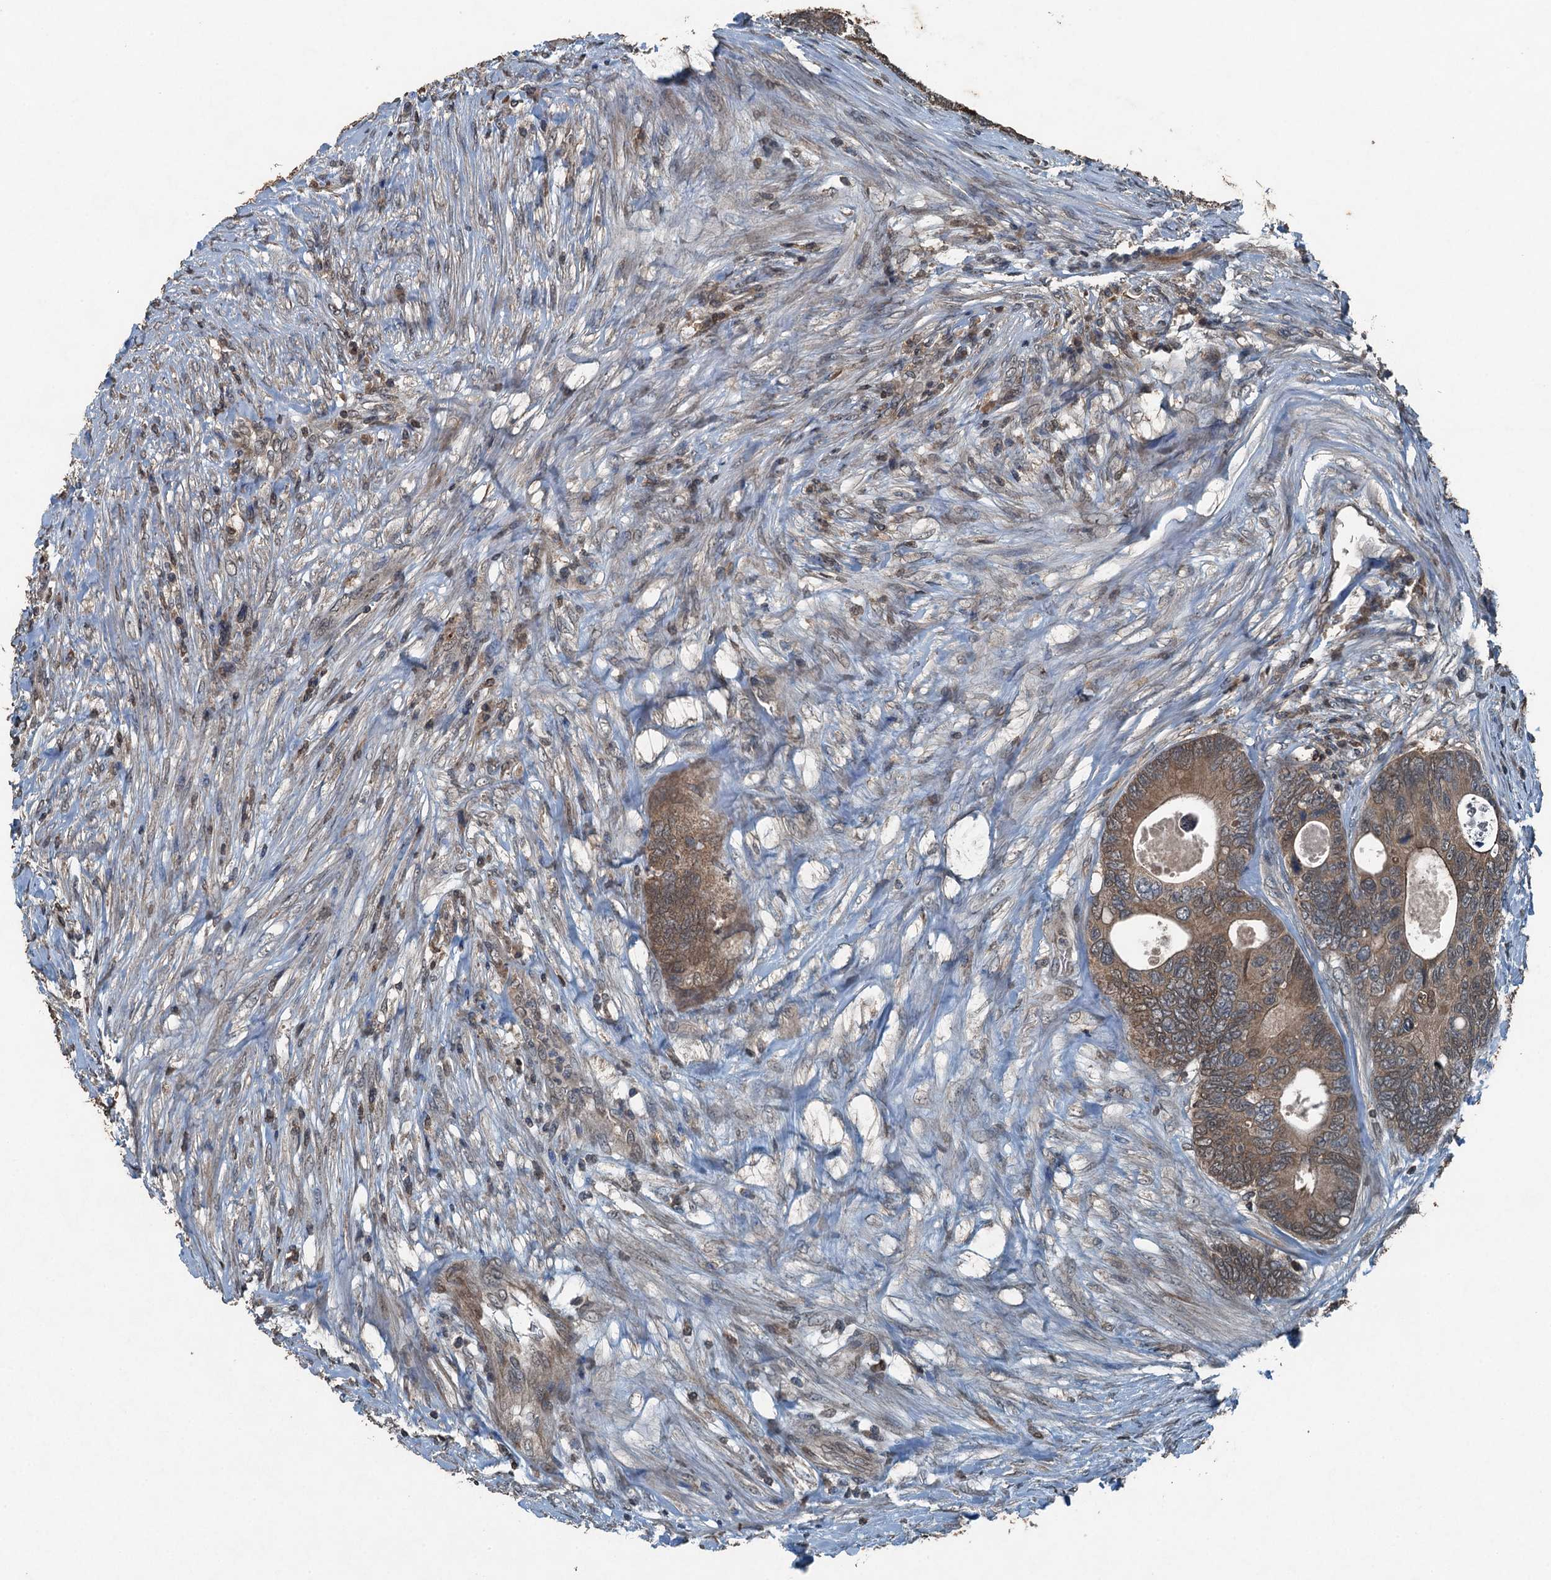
{"staining": {"intensity": "weak", "quantity": ">75%", "location": "cytoplasmic/membranous"}, "tissue": "colorectal cancer", "cell_type": "Tumor cells", "image_type": "cancer", "snomed": [{"axis": "morphology", "description": "Adenocarcinoma, NOS"}, {"axis": "topography", "description": "Colon"}], "caption": "Weak cytoplasmic/membranous positivity for a protein is seen in approximately >75% of tumor cells of colorectal cancer using immunohistochemistry.", "gene": "TCTN1", "patient": {"sex": "female", "age": 67}}